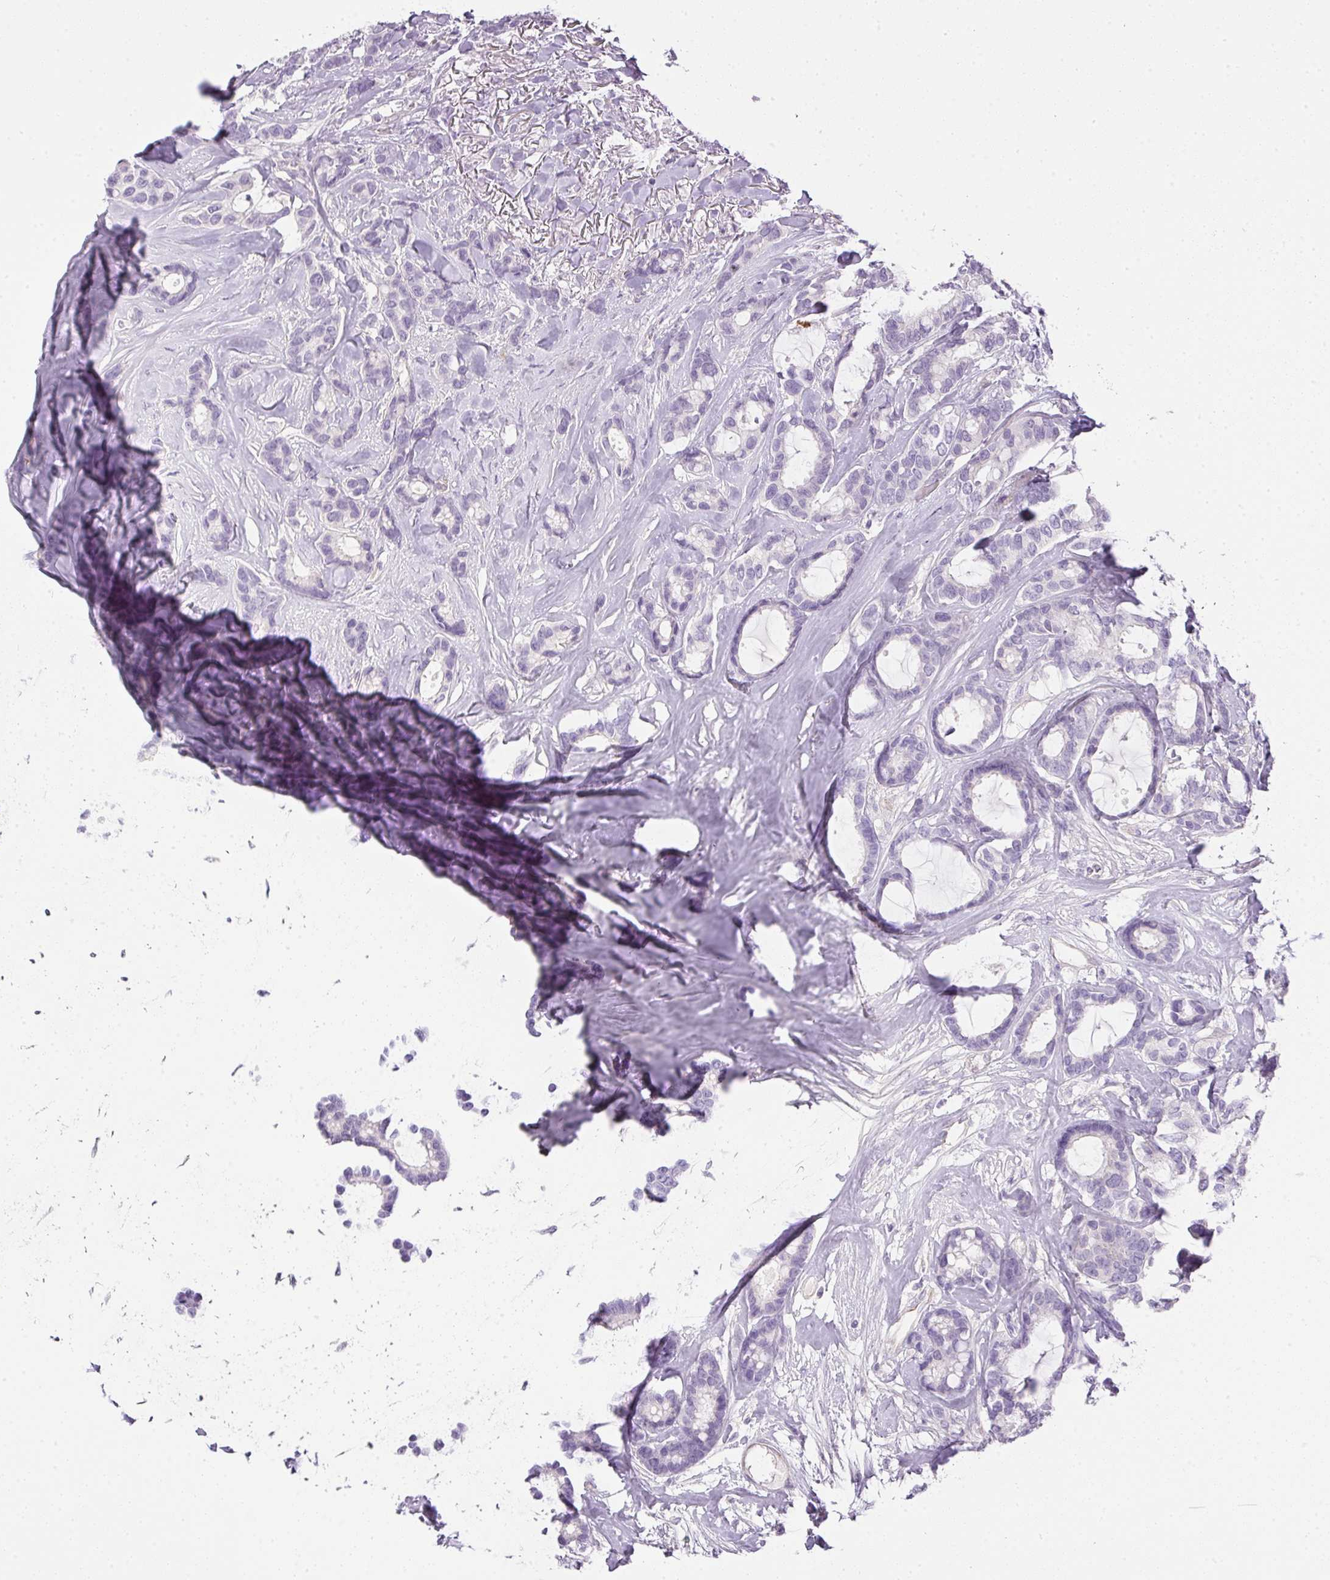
{"staining": {"intensity": "negative", "quantity": "none", "location": "none"}, "tissue": "breast cancer", "cell_type": "Tumor cells", "image_type": "cancer", "snomed": [{"axis": "morphology", "description": "Duct carcinoma"}, {"axis": "topography", "description": "Breast"}], "caption": "Immunohistochemistry of breast intraductal carcinoma shows no staining in tumor cells.", "gene": "RAX2", "patient": {"sex": "female", "age": 87}}